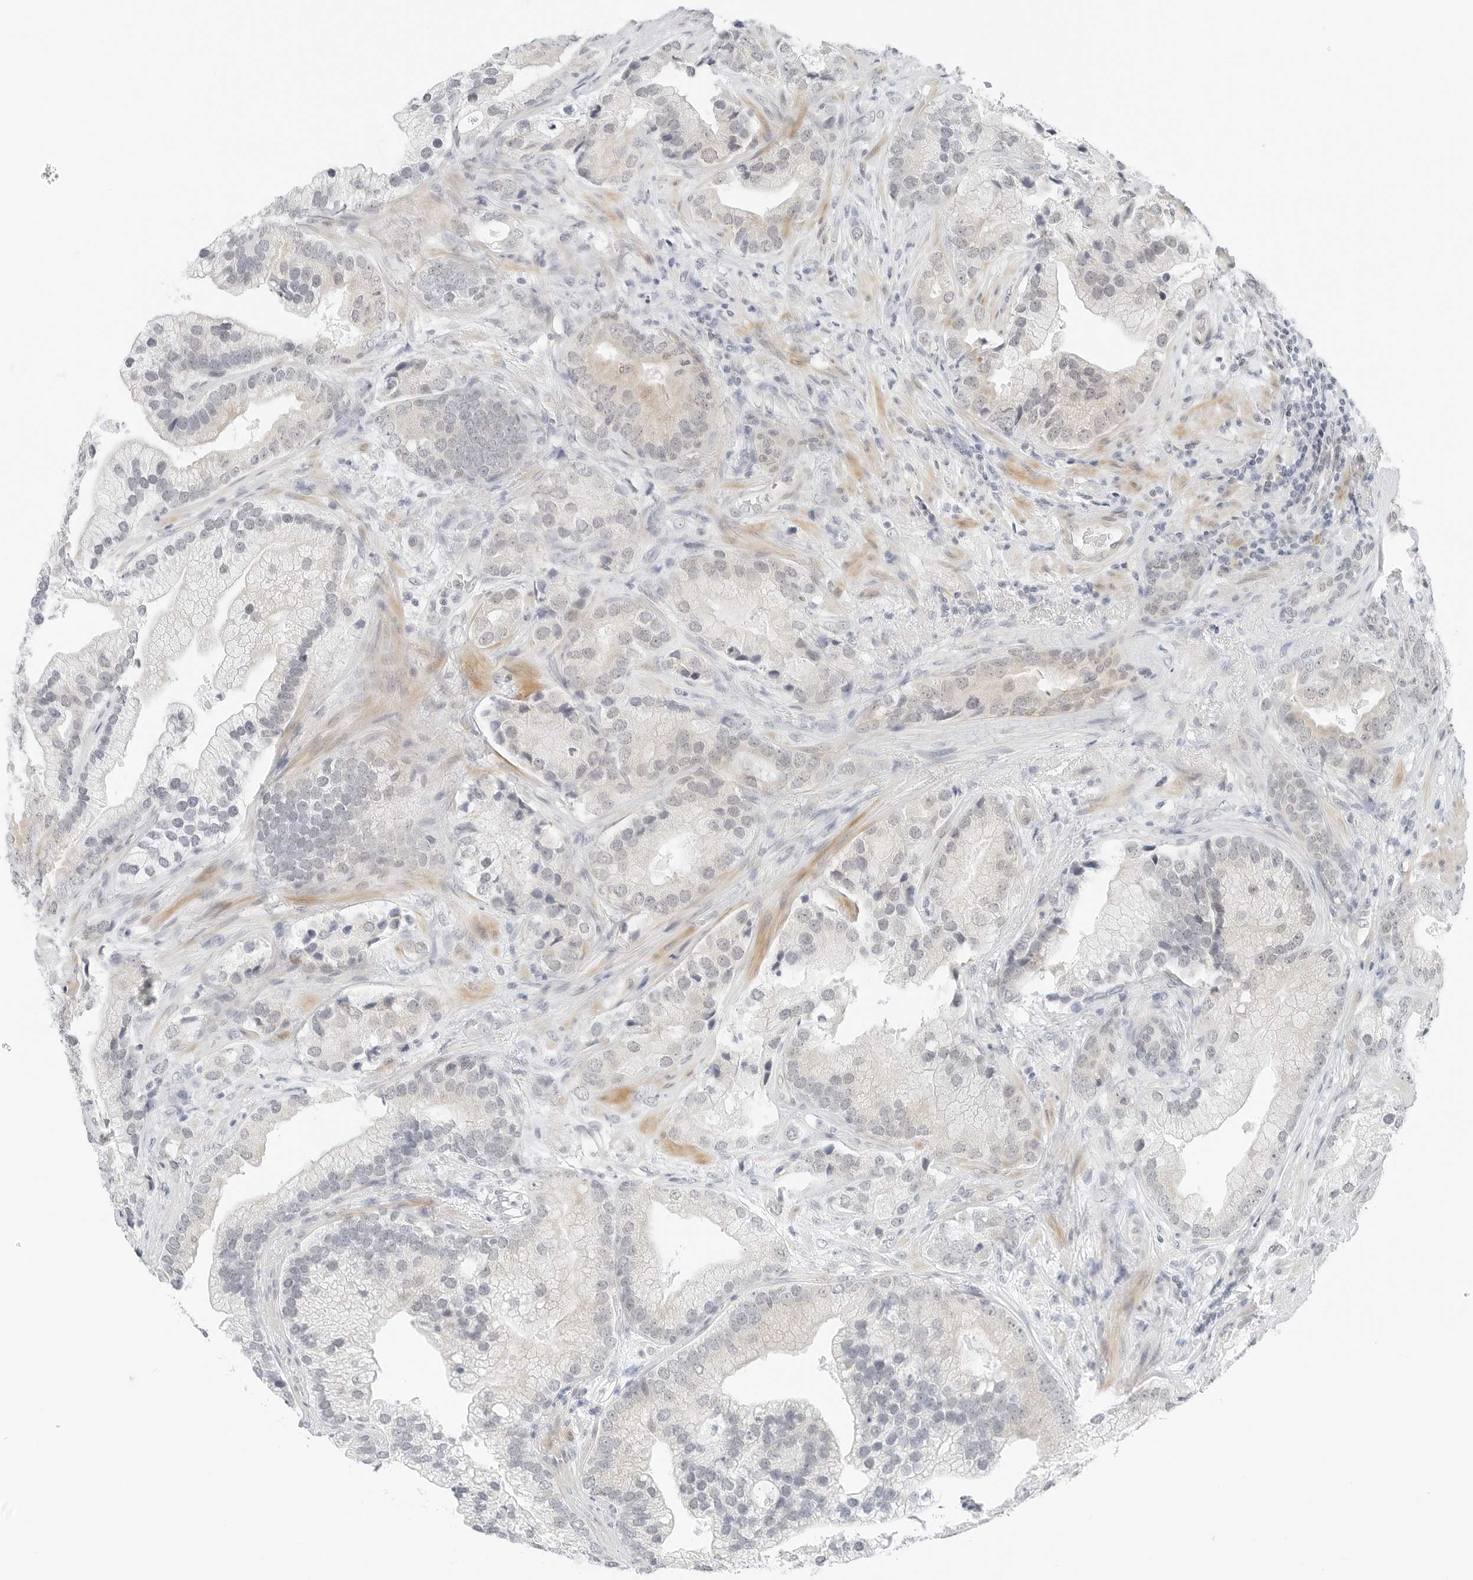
{"staining": {"intensity": "weak", "quantity": "<25%", "location": "nuclear"}, "tissue": "prostate cancer", "cell_type": "Tumor cells", "image_type": "cancer", "snomed": [{"axis": "morphology", "description": "Adenocarcinoma, High grade"}, {"axis": "topography", "description": "Prostate"}], "caption": "A high-resolution image shows immunohistochemistry staining of prostate adenocarcinoma (high-grade), which shows no significant staining in tumor cells.", "gene": "CCSAP", "patient": {"sex": "male", "age": 70}}